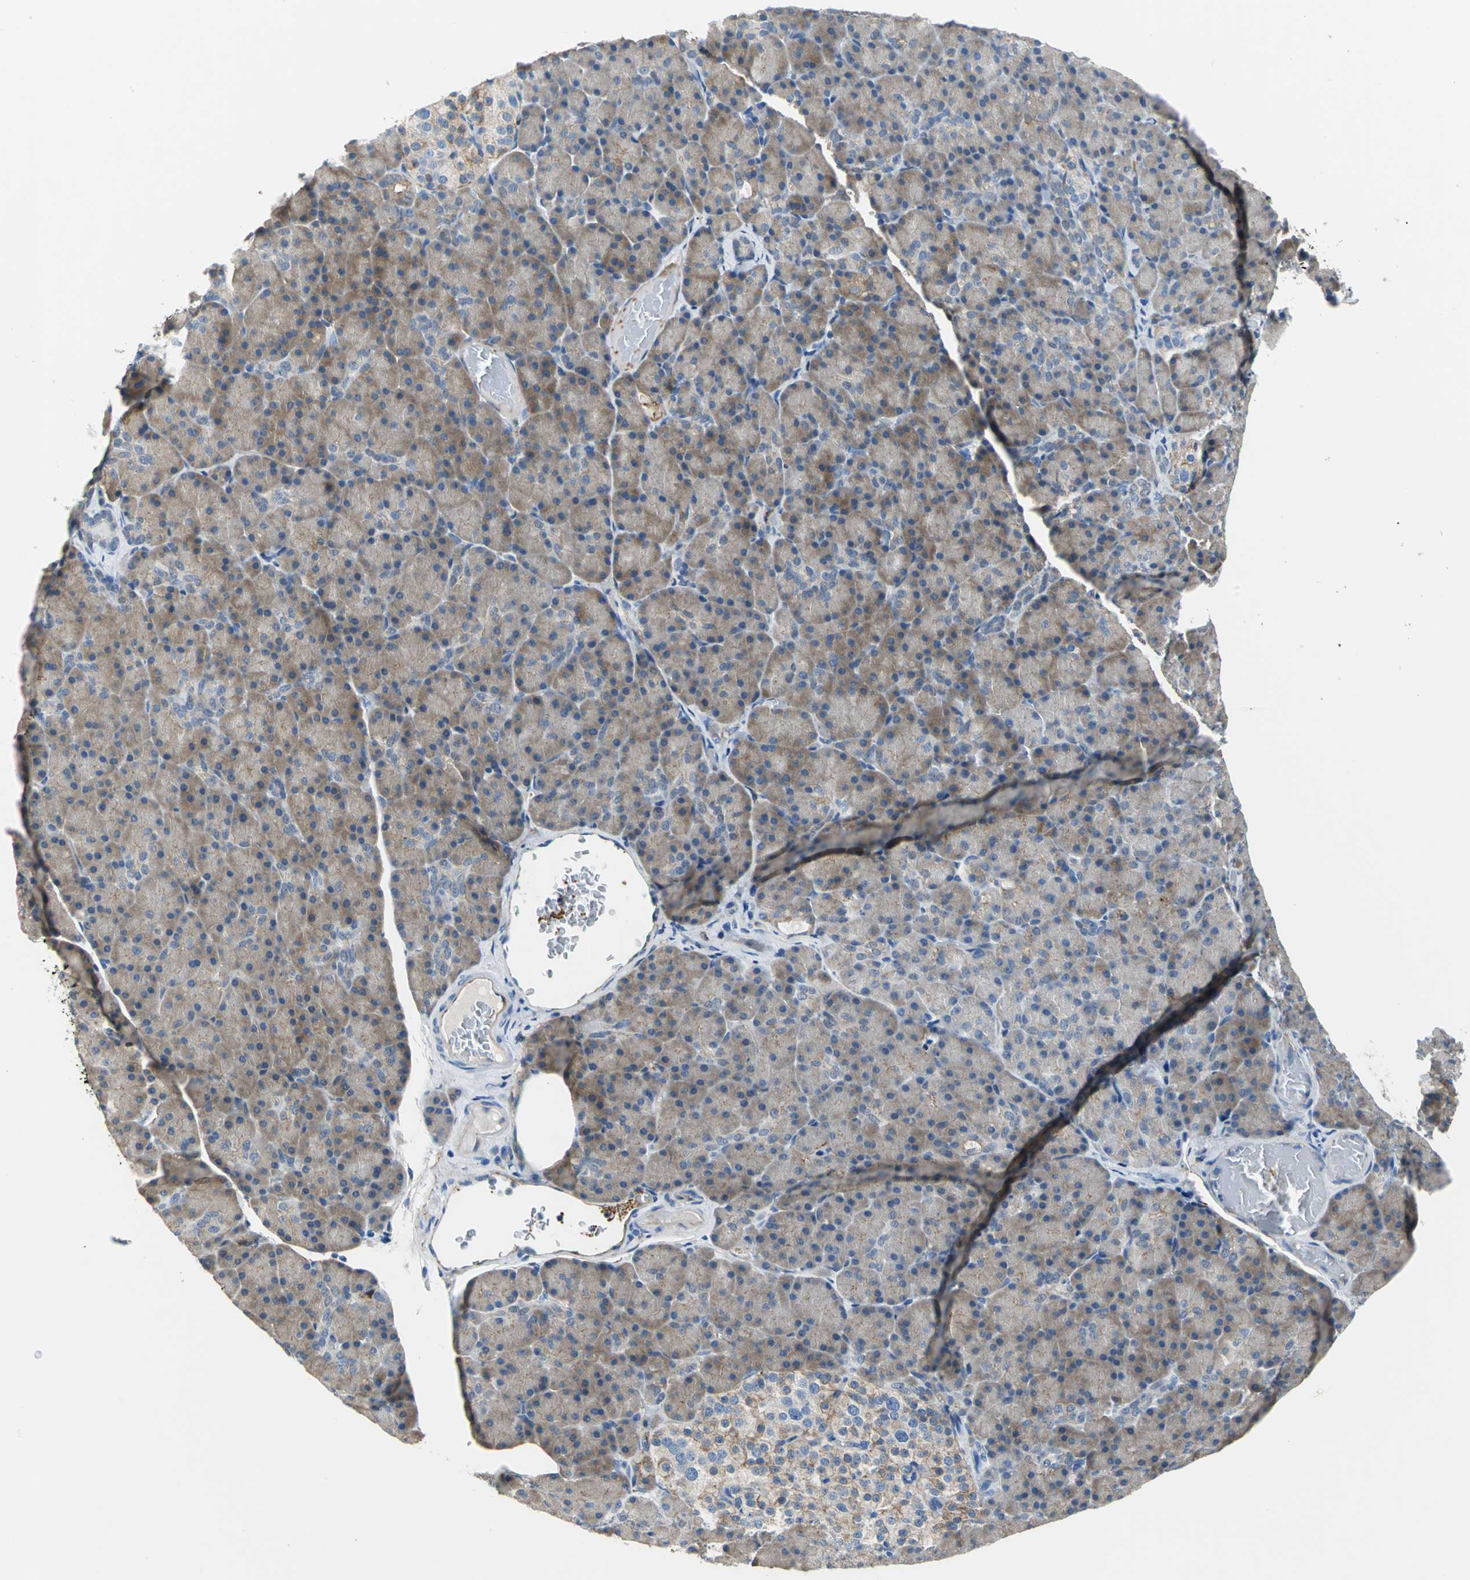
{"staining": {"intensity": "moderate", "quantity": ">75%", "location": "cytoplasmic/membranous"}, "tissue": "pancreas", "cell_type": "Exocrine glandular cells", "image_type": "normal", "snomed": [{"axis": "morphology", "description": "Normal tissue, NOS"}, {"axis": "topography", "description": "Pancreas"}], "caption": "DAB (3,3'-diaminobenzidine) immunohistochemical staining of unremarkable pancreas demonstrates moderate cytoplasmic/membranous protein positivity in about >75% of exocrine glandular cells.", "gene": "ENSG00000285130", "patient": {"sex": "female", "age": 43}}